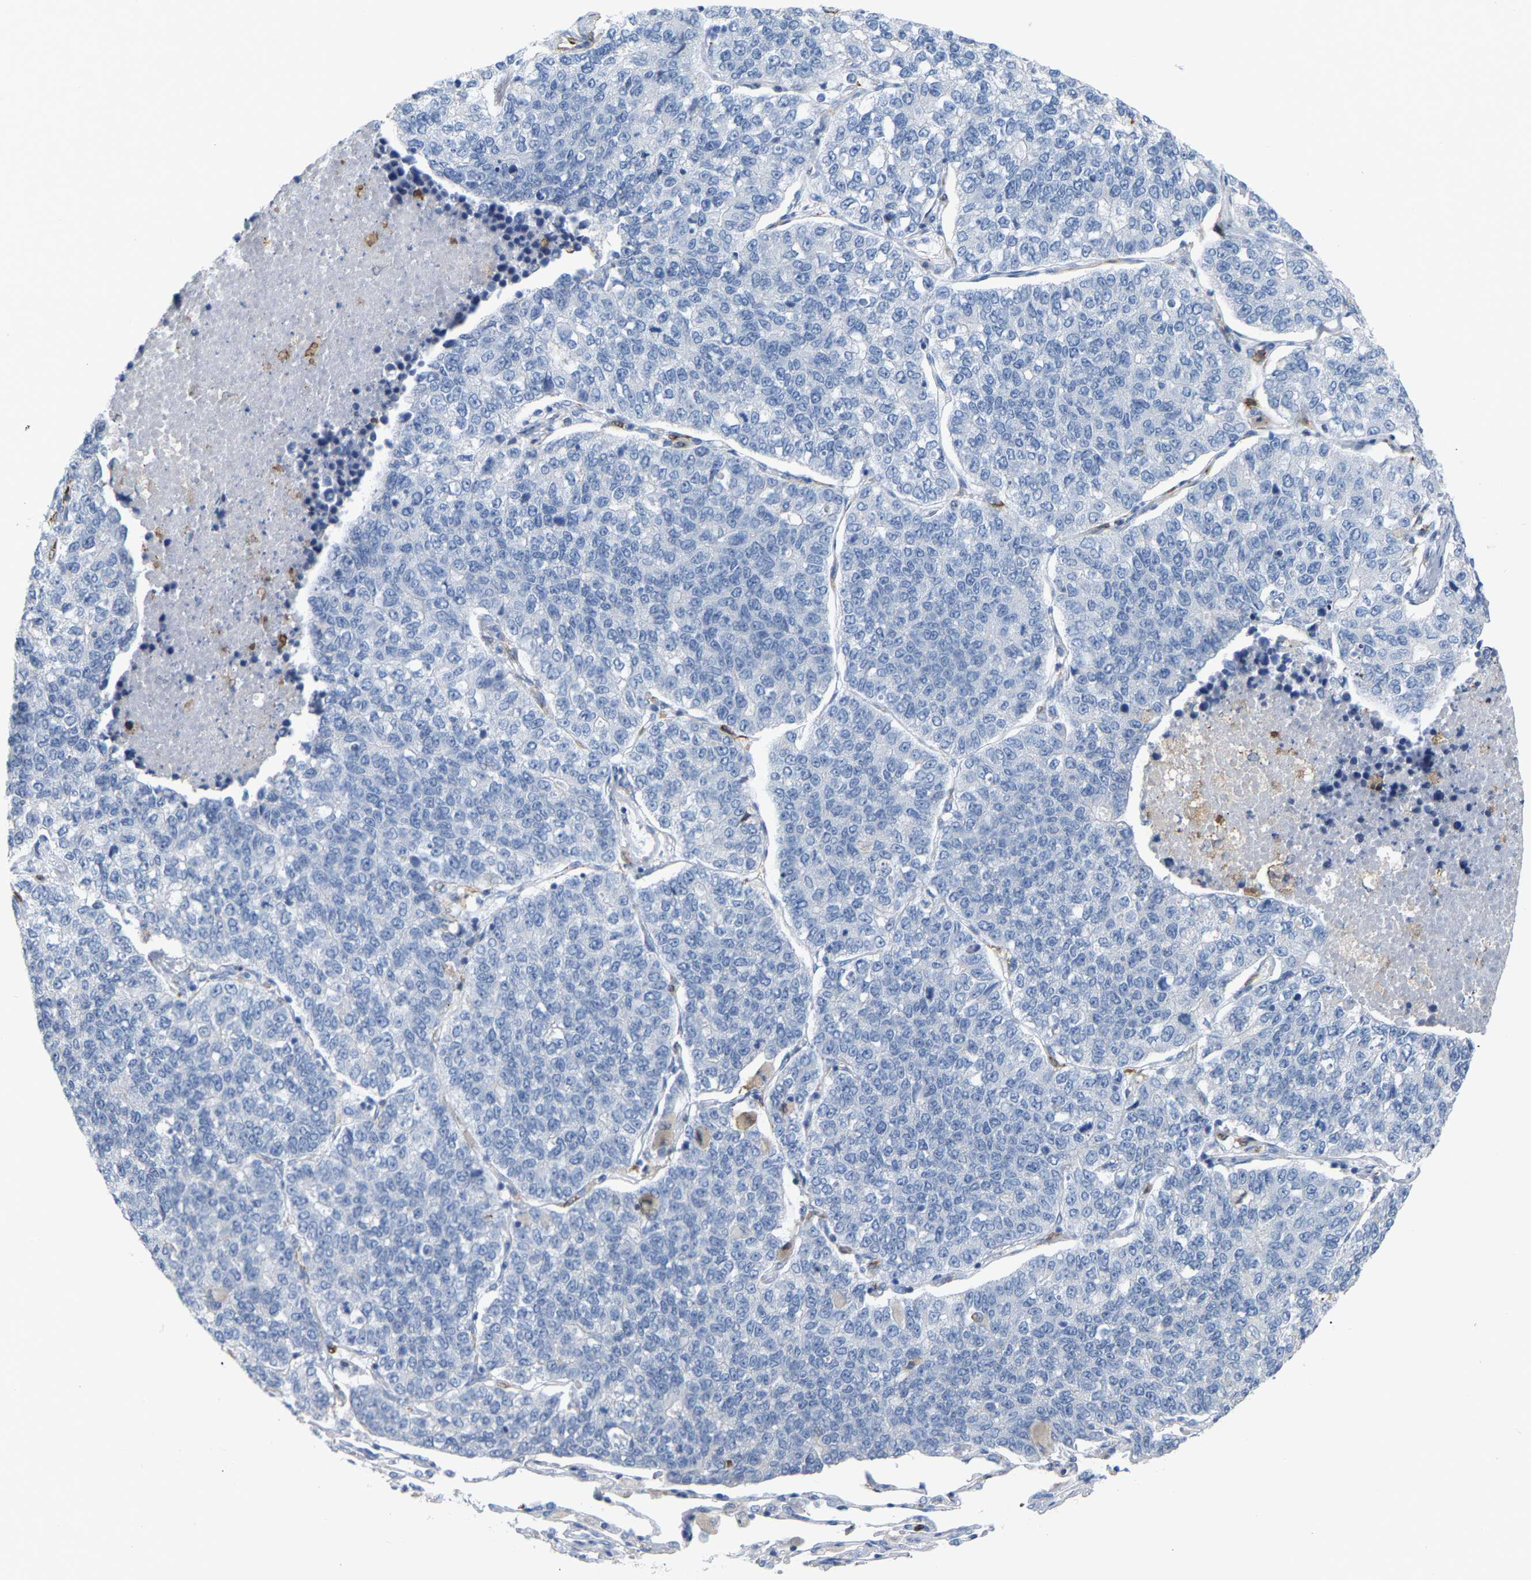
{"staining": {"intensity": "negative", "quantity": "none", "location": "none"}, "tissue": "lung cancer", "cell_type": "Tumor cells", "image_type": "cancer", "snomed": [{"axis": "morphology", "description": "Adenocarcinoma, NOS"}, {"axis": "topography", "description": "Lung"}], "caption": "DAB (3,3'-diaminobenzidine) immunohistochemical staining of human lung cancer (adenocarcinoma) displays no significant positivity in tumor cells. The staining was performed using DAB (3,3'-diaminobenzidine) to visualize the protein expression in brown, while the nuclei were stained in blue with hematoxylin (Magnification: 20x).", "gene": "PTGS1", "patient": {"sex": "male", "age": 49}}